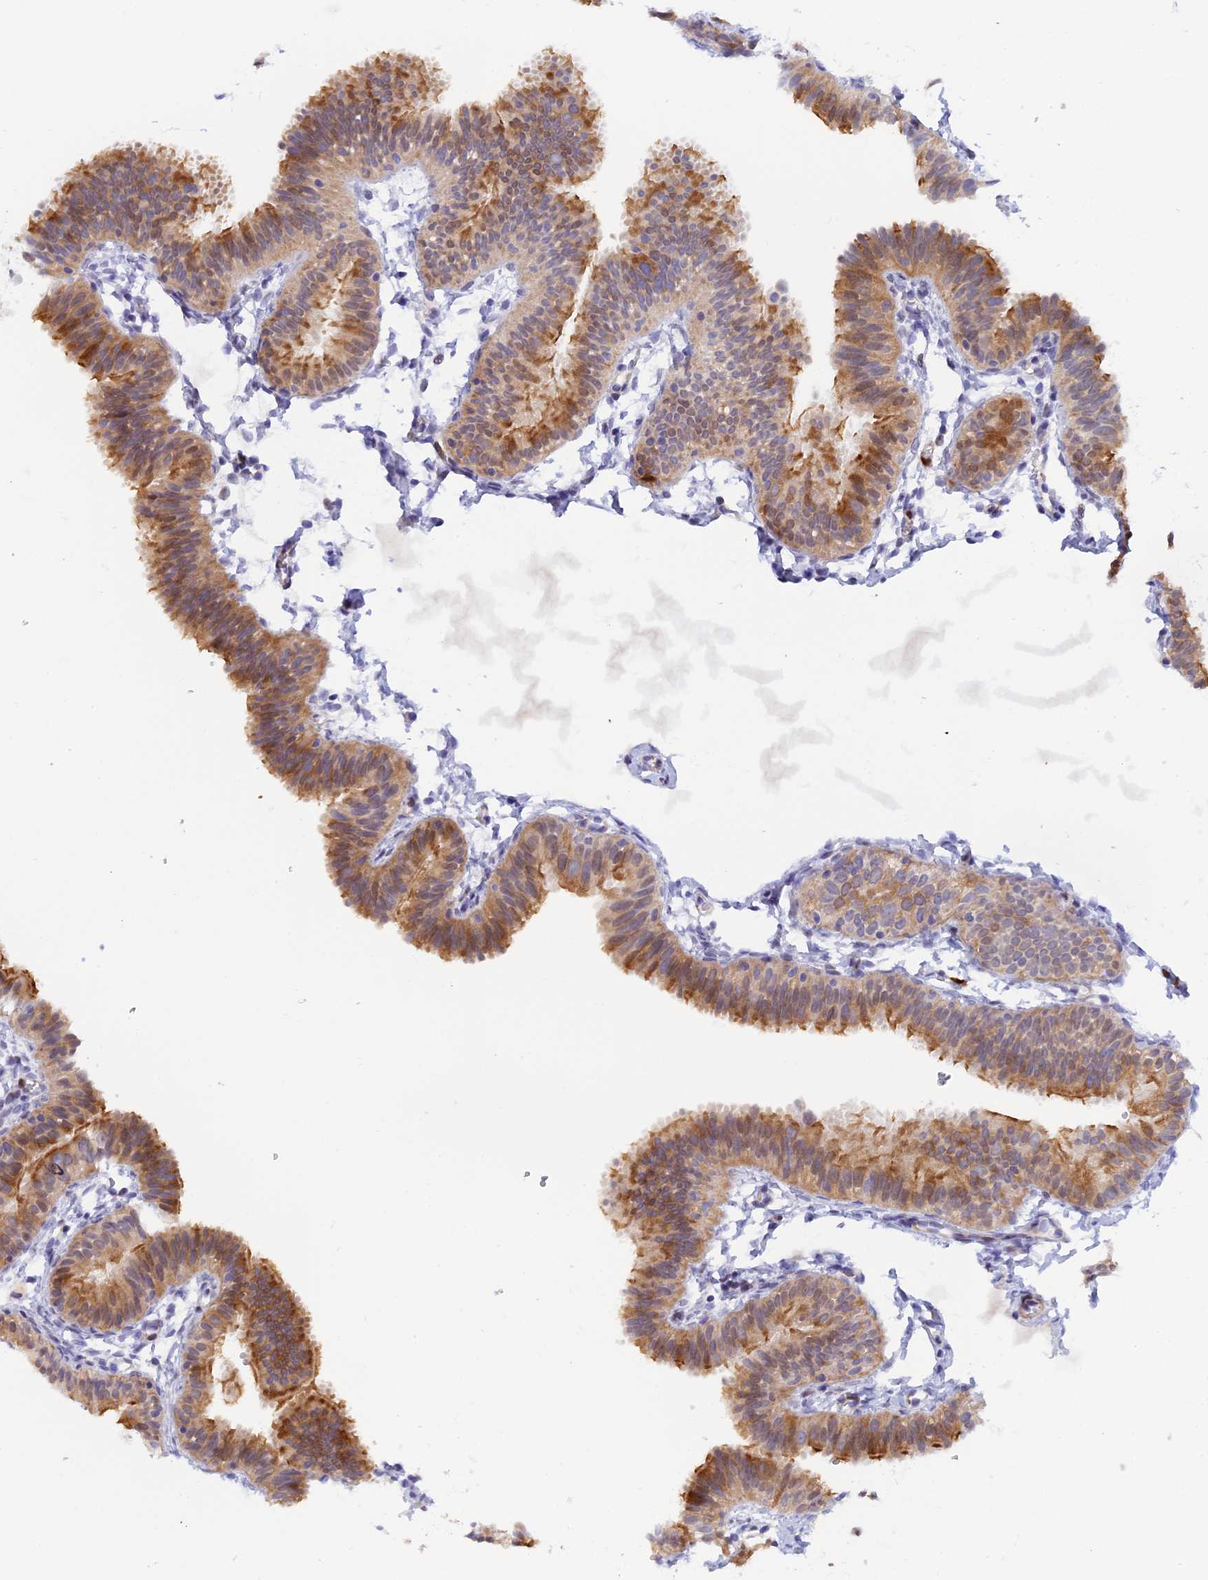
{"staining": {"intensity": "moderate", "quantity": "25%-75%", "location": "cytoplasmic/membranous"}, "tissue": "fallopian tube", "cell_type": "Glandular cells", "image_type": "normal", "snomed": [{"axis": "morphology", "description": "Normal tissue, NOS"}, {"axis": "topography", "description": "Fallopian tube"}], "caption": "Immunohistochemical staining of benign fallopian tube displays 25%-75% levels of moderate cytoplasmic/membranous protein positivity in about 25%-75% of glandular cells.", "gene": "SLC26A1", "patient": {"sex": "female", "age": 35}}